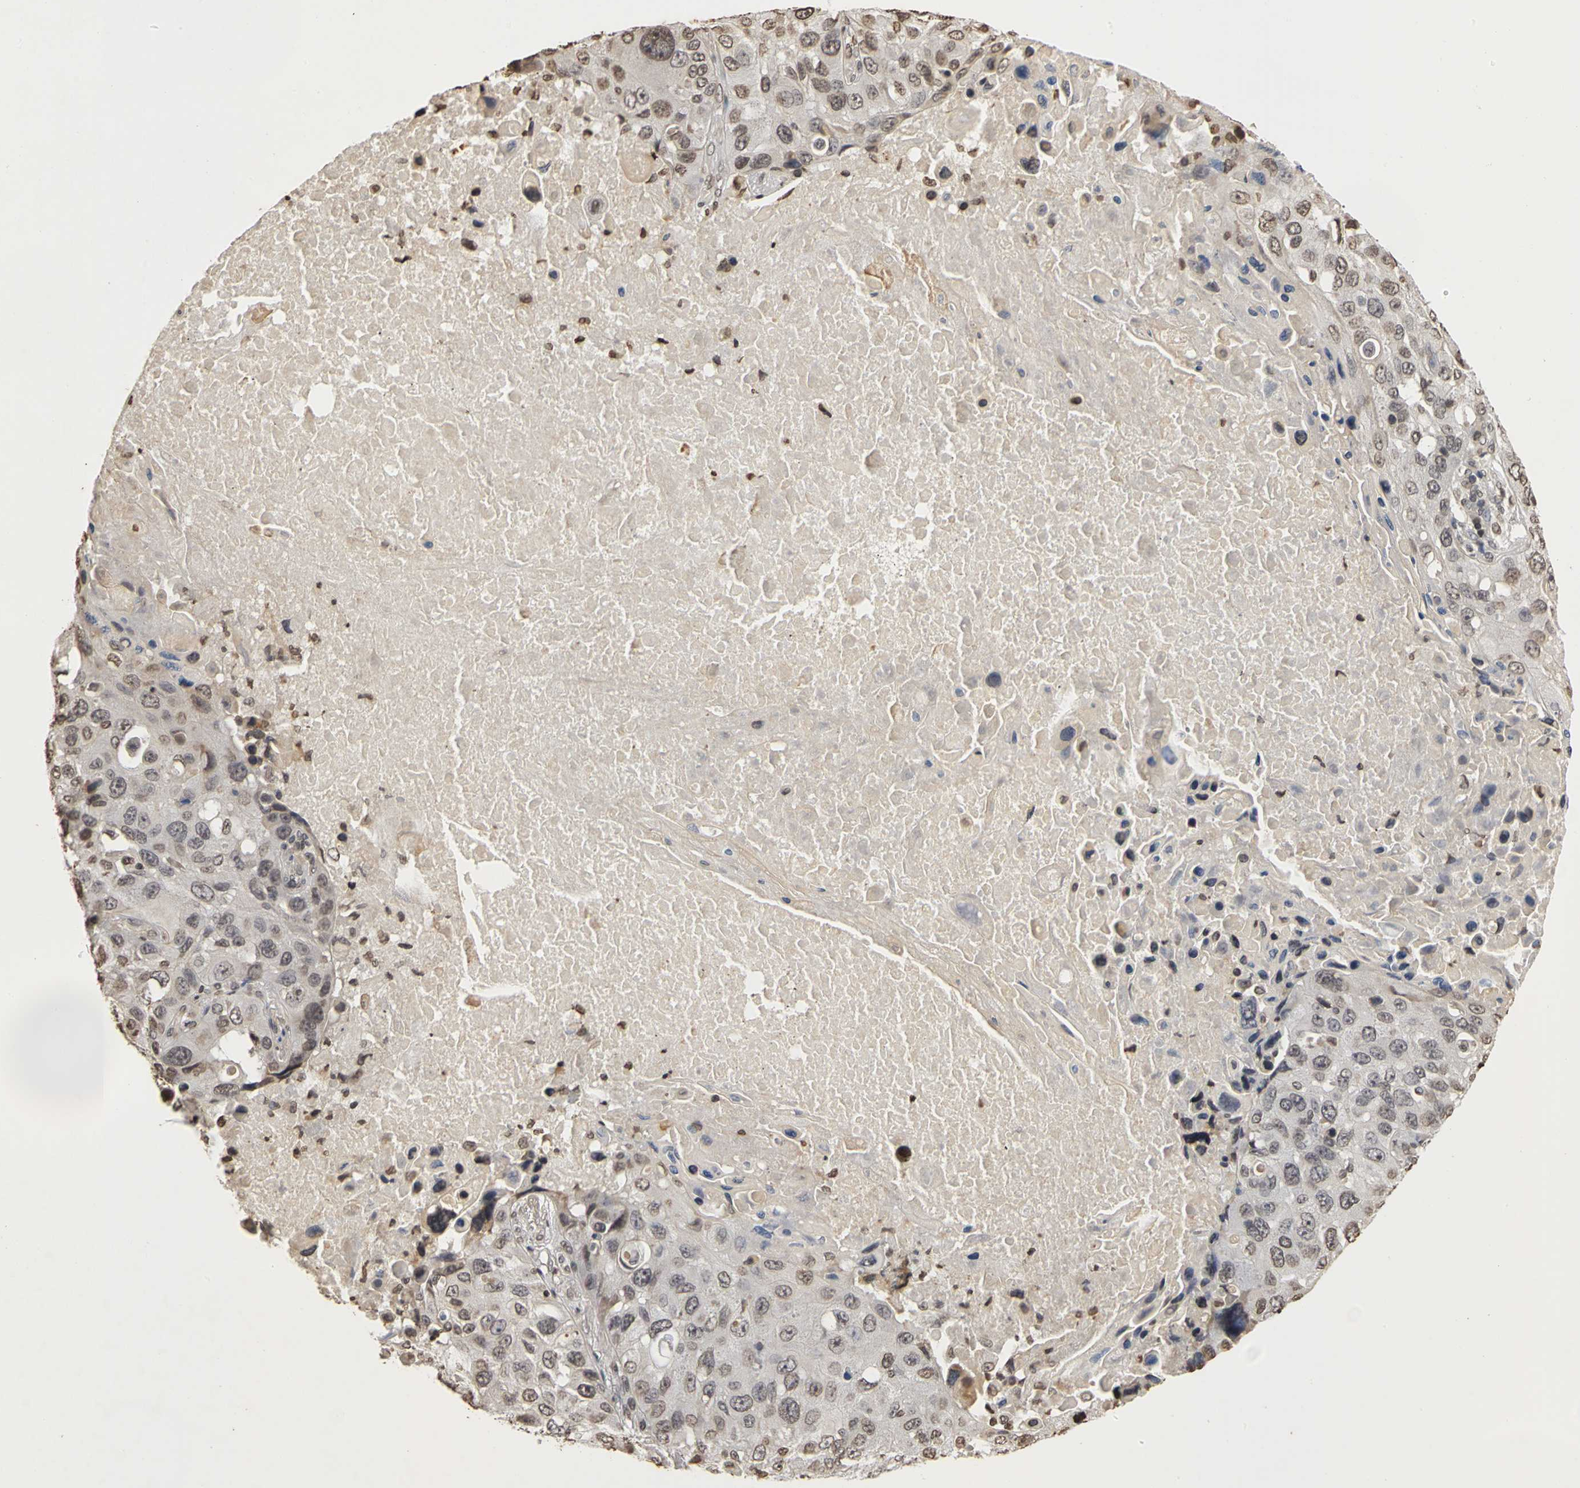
{"staining": {"intensity": "weak", "quantity": "<25%", "location": "nuclear"}, "tissue": "lung cancer", "cell_type": "Tumor cells", "image_type": "cancer", "snomed": [{"axis": "morphology", "description": "Squamous cell carcinoma, NOS"}, {"axis": "topography", "description": "Lung"}], "caption": "IHC photomicrograph of neoplastic tissue: human lung cancer stained with DAB demonstrates no significant protein staining in tumor cells.", "gene": "ERCC2", "patient": {"sex": "male", "age": 57}}